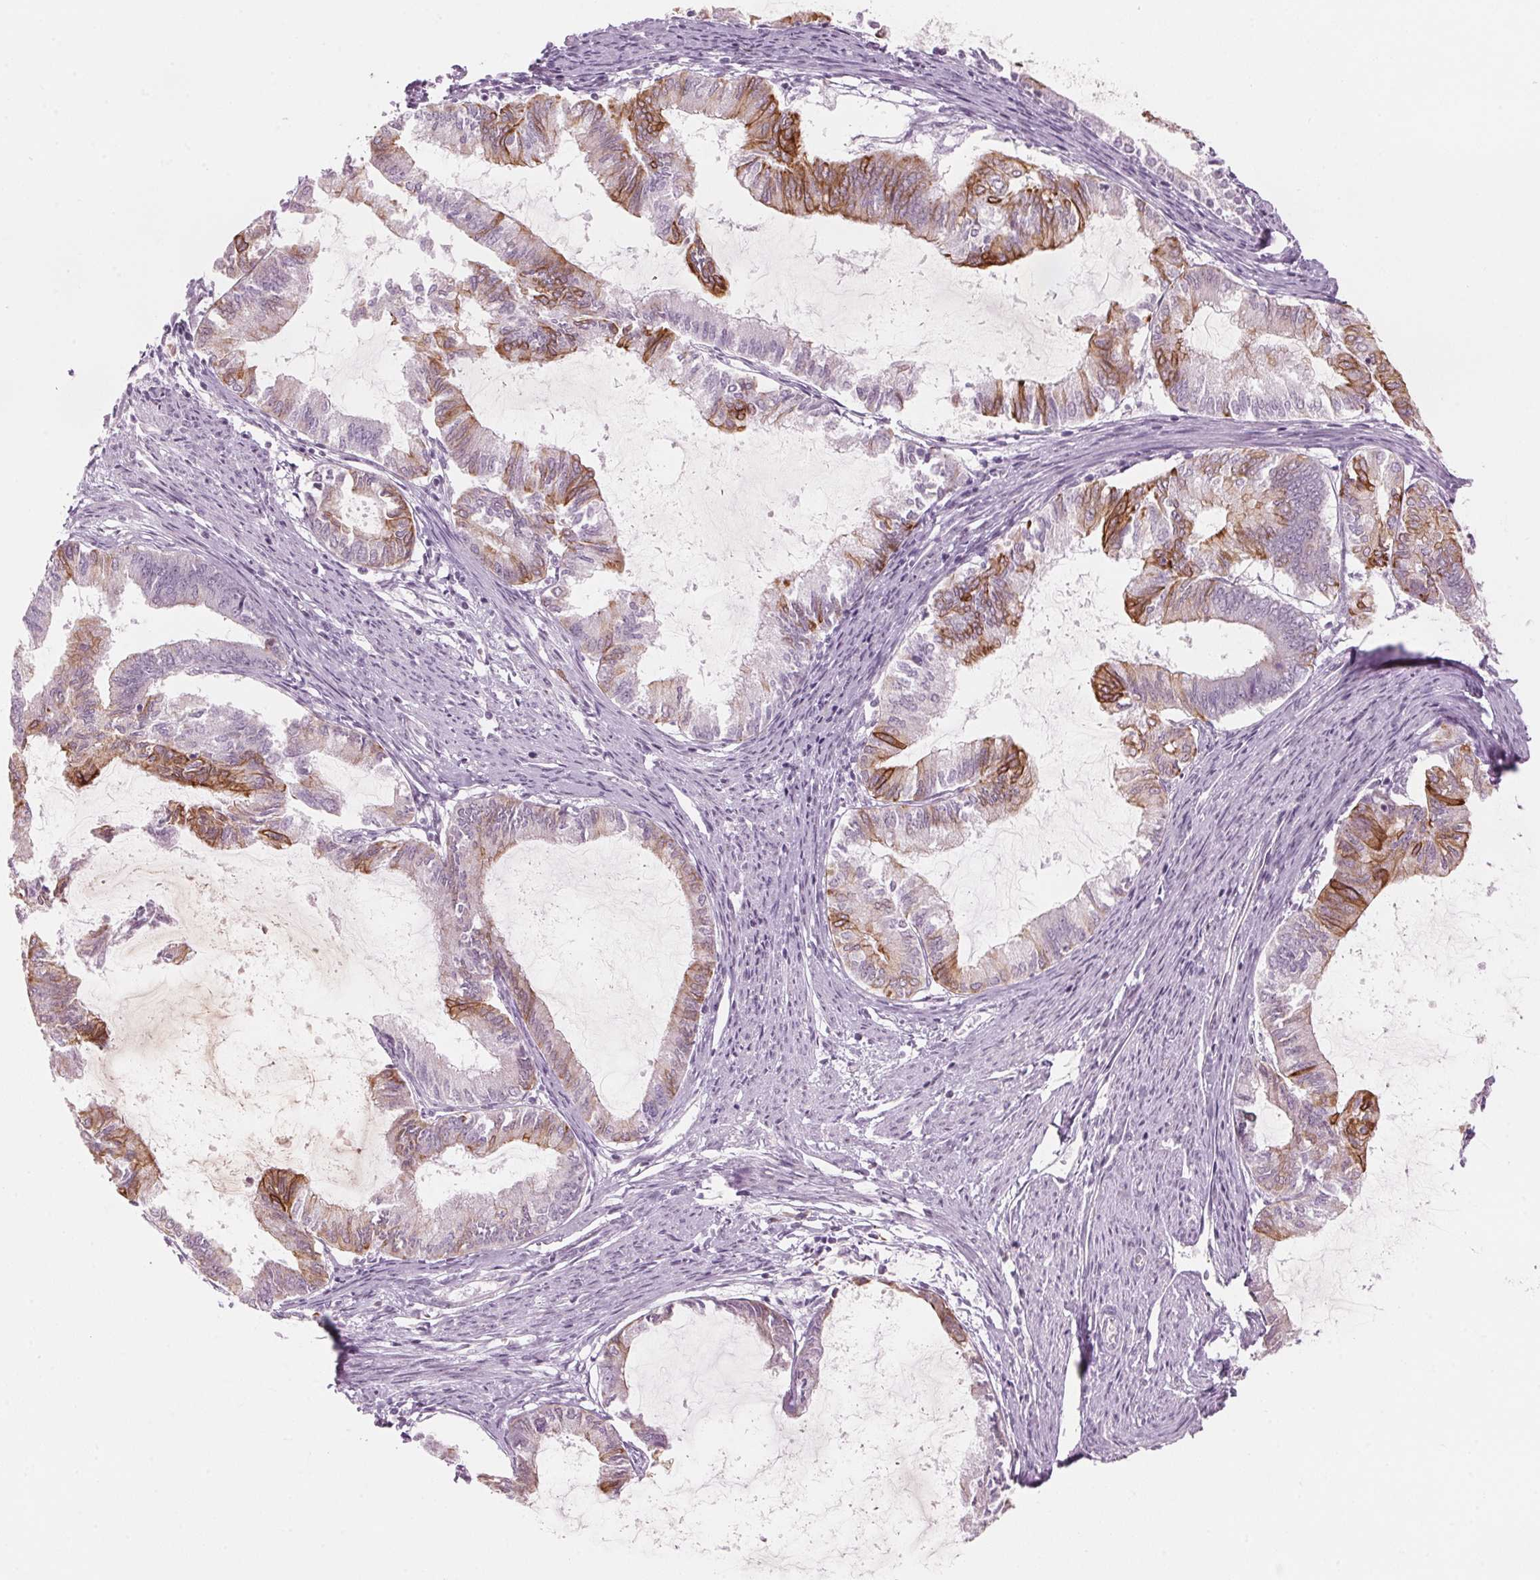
{"staining": {"intensity": "moderate", "quantity": "25%-75%", "location": "cytoplasmic/membranous"}, "tissue": "endometrial cancer", "cell_type": "Tumor cells", "image_type": "cancer", "snomed": [{"axis": "morphology", "description": "Adenocarcinoma, NOS"}, {"axis": "topography", "description": "Endometrium"}], "caption": "Approximately 25%-75% of tumor cells in human endometrial cancer show moderate cytoplasmic/membranous protein staining as visualized by brown immunohistochemical staining.", "gene": "SCTR", "patient": {"sex": "female", "age": 86}}